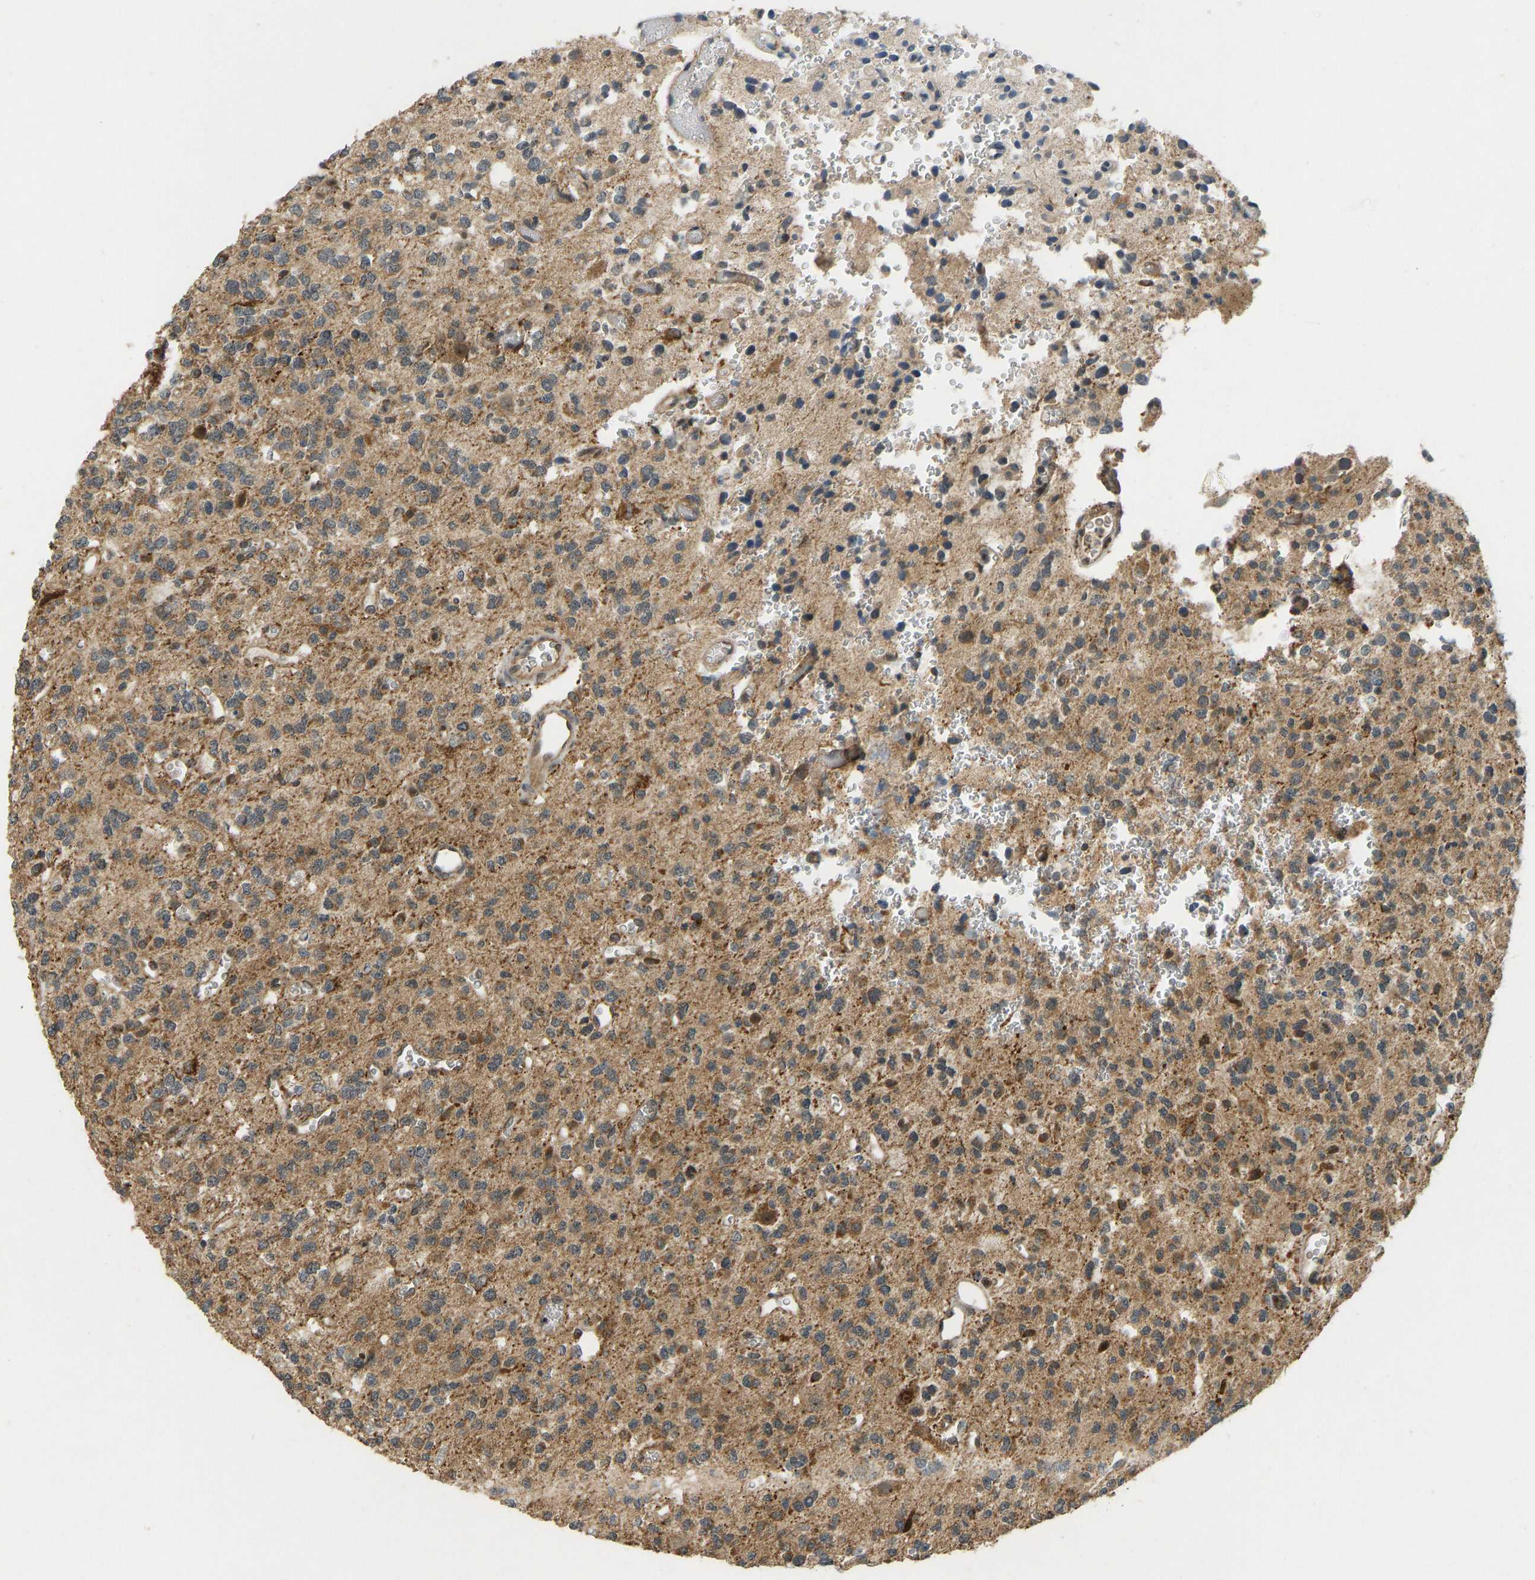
{"staining": {"intensity": "moderate", "quantity": ">75%", "location": "cytoplasmic/membranous"}, "tissue": "glioma", "cell_type": "Tumor cells", "image_type": "cancer", "snomed": [{"axis": "morphology", "description": "Glioma, malignant, Low grade"}, {"axis": "topography", "description": "Brain"}], "caption": "Malignant glioma (low-grade) stained with a brown dye demonstrates moderate cytoplasmic/membranous positive expression in about >75% of tumor cells.", "gene": "ACADS", "patient": {"sex": "male", "age": 38}}